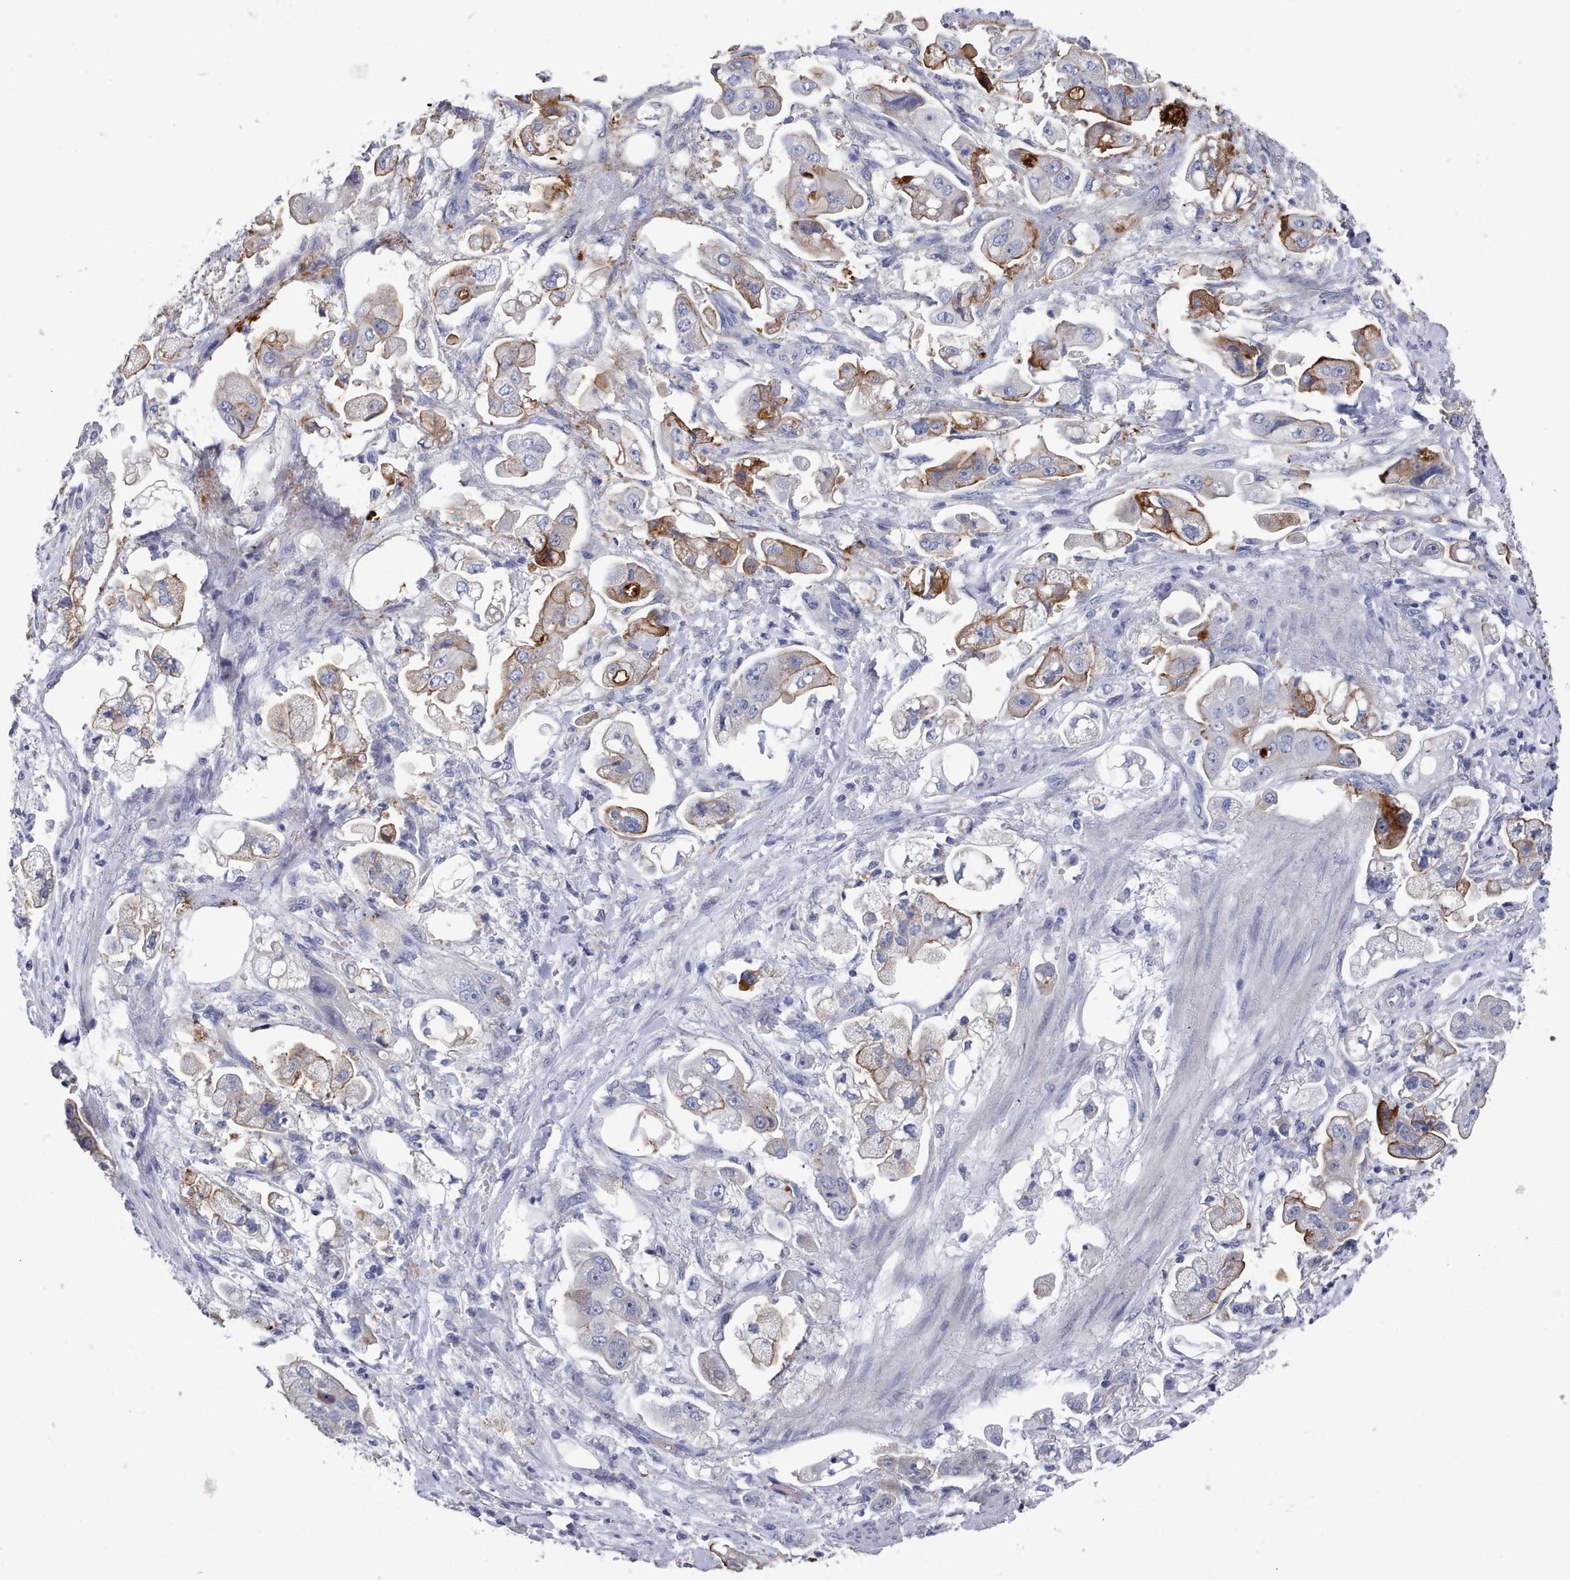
{"staining": {"intensity": "moderate", "quantity": "25%-75%", "location": "cytoplasmic/membranous"}, "tissue": "stomach cancer", "cell_type": "Tumor cells", "image_type": "cancer", "snomed": [{"axis": "morphology", "description": "Adenocarcinoma, NOS"}, {"axis": "topography", "description": "Stomach"}], "caption": "Immunohistochemical staining of human stomach cancer exhibits moderate cytoplasmic/membranous protein staining in approximately 25%-75% of tumor cells.", "gene": "ACAD11", "patient": {"sex": "male", "age": 62}}